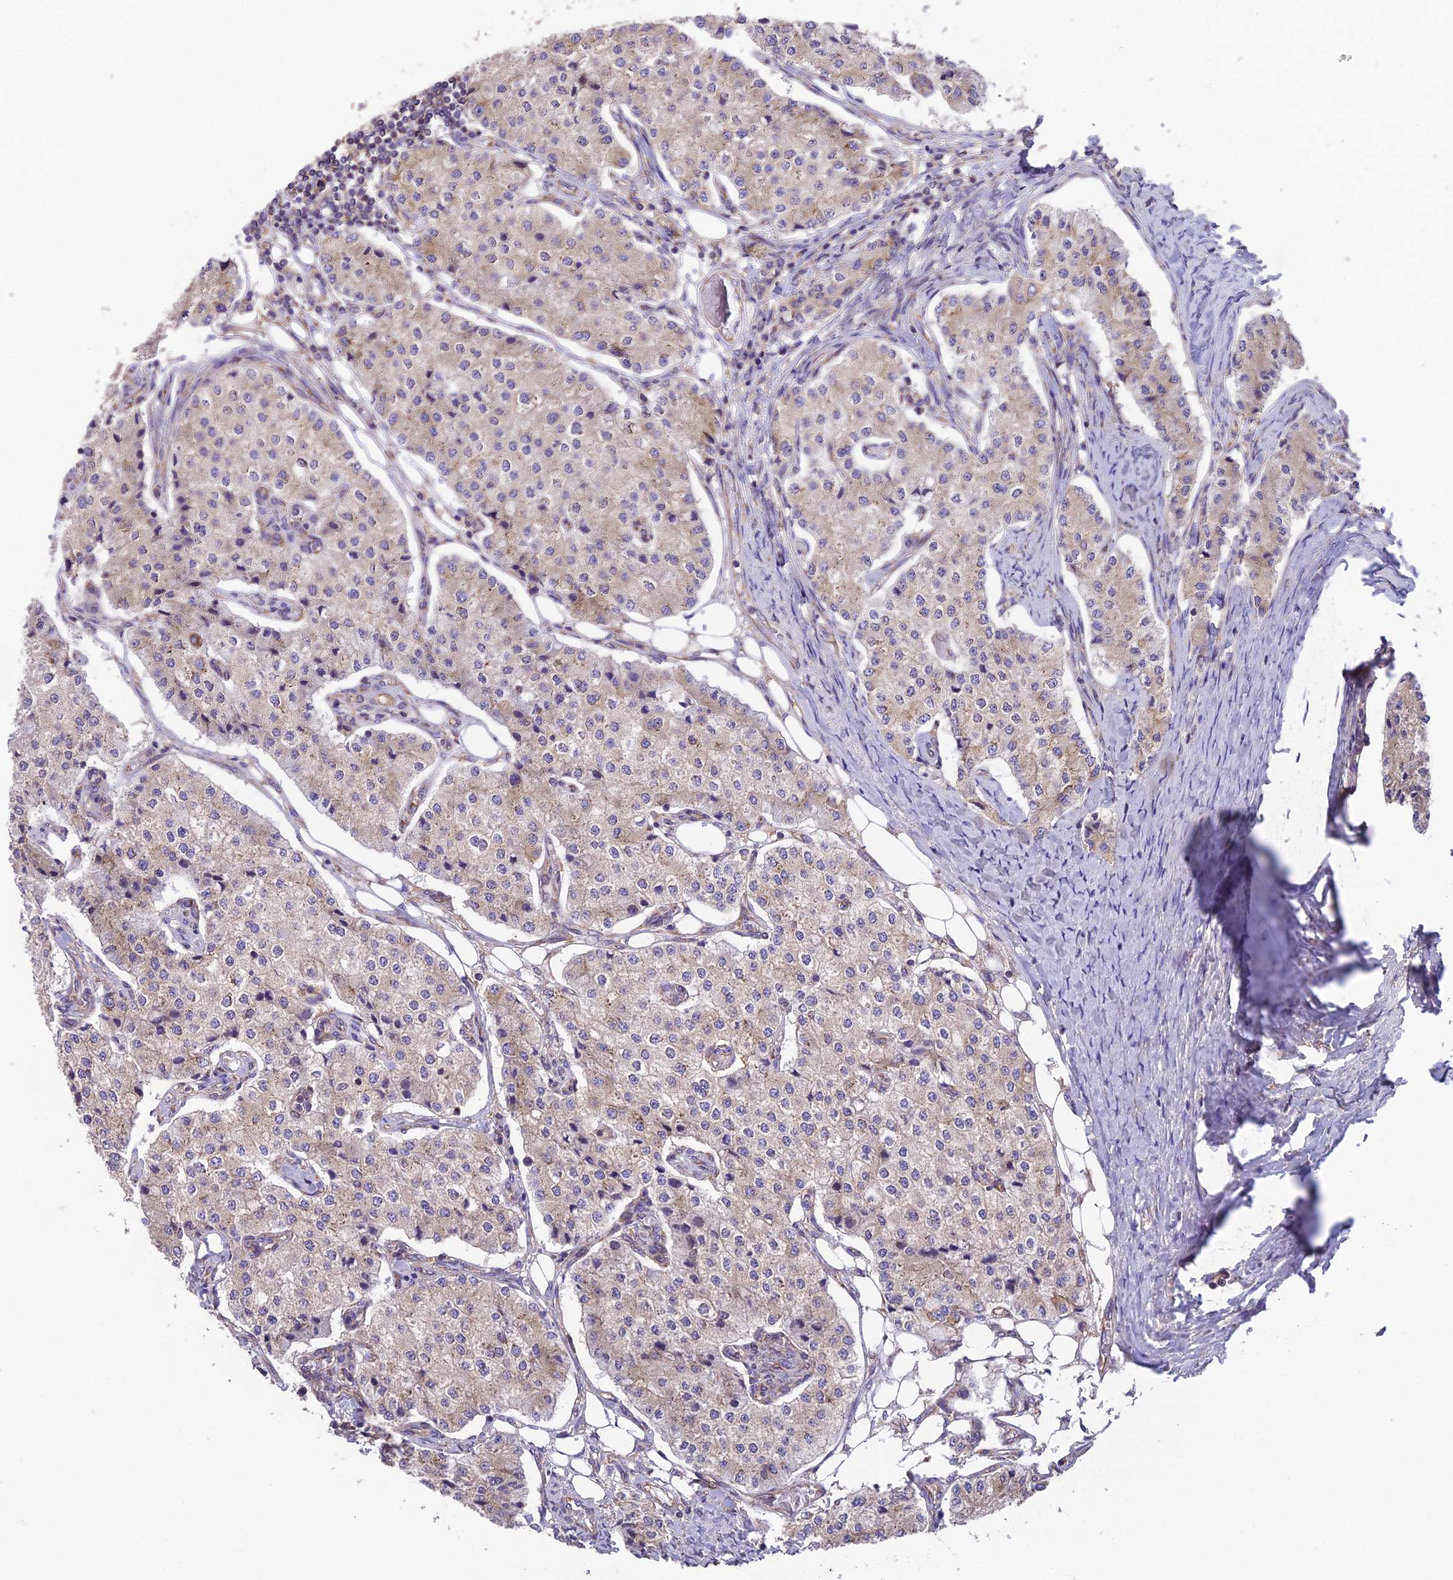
{"staining": {"intensity": "weak", "quantity": ">75%", "location": "cytoplasmic/membranous"}, "tissue": "carcinoid", "cell_type": "Tumor cells", "image_type": "cancer", "snomed": [{"axis": "morphology", "description": "Carcinoid, malignant, NOS"}, {"axis": "topography", "description": "Colon"}], "caption": "A brown stain highlights weak cytoplasmic/membranous expression of a protein in carcinoid tumor cells.", "gene": "BLOC1S4", "patient": {"sex": "female", "age": 52}}